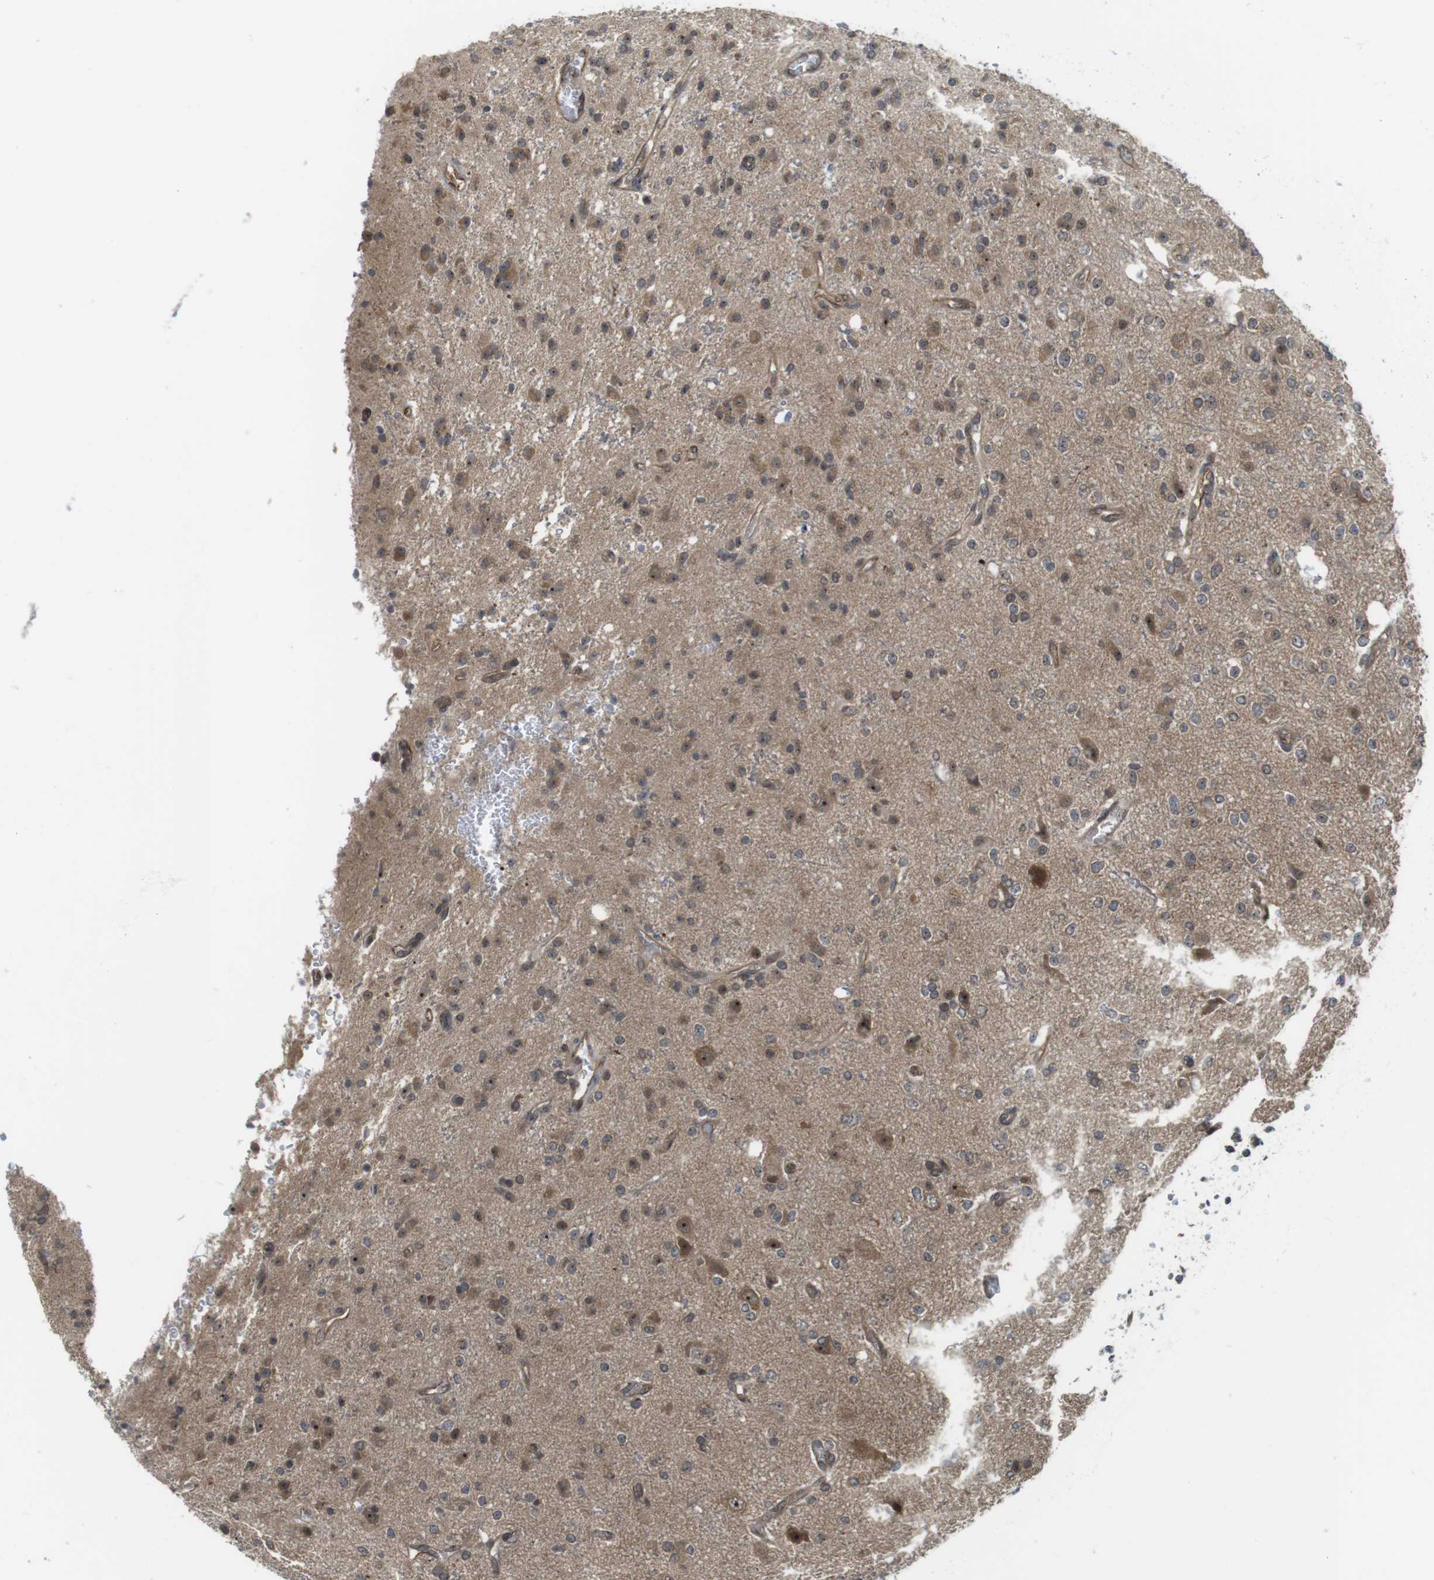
{"staining": {"intensity": "moderate", "quantity": "25%-75%", "location": "cytoplasmic/membranous"}, "tissue": "glioma", "cell_type": "Tumor cells", "image_type": "cancer", "snomed": [{"axis": "morphology", "description": "Glioma, malignant, High grade"}, {"axis": "topography", "description": "Brain"}], "caption": "A high-resolution image shows immunohistochemistry (IHC) staining of glioma, which reveals moderate cytoplasmic/membranous staining in about 25%-75% of tumor cells.", "gene": "CC2D1A", "patient": {"sex": "male", "age": 47}}